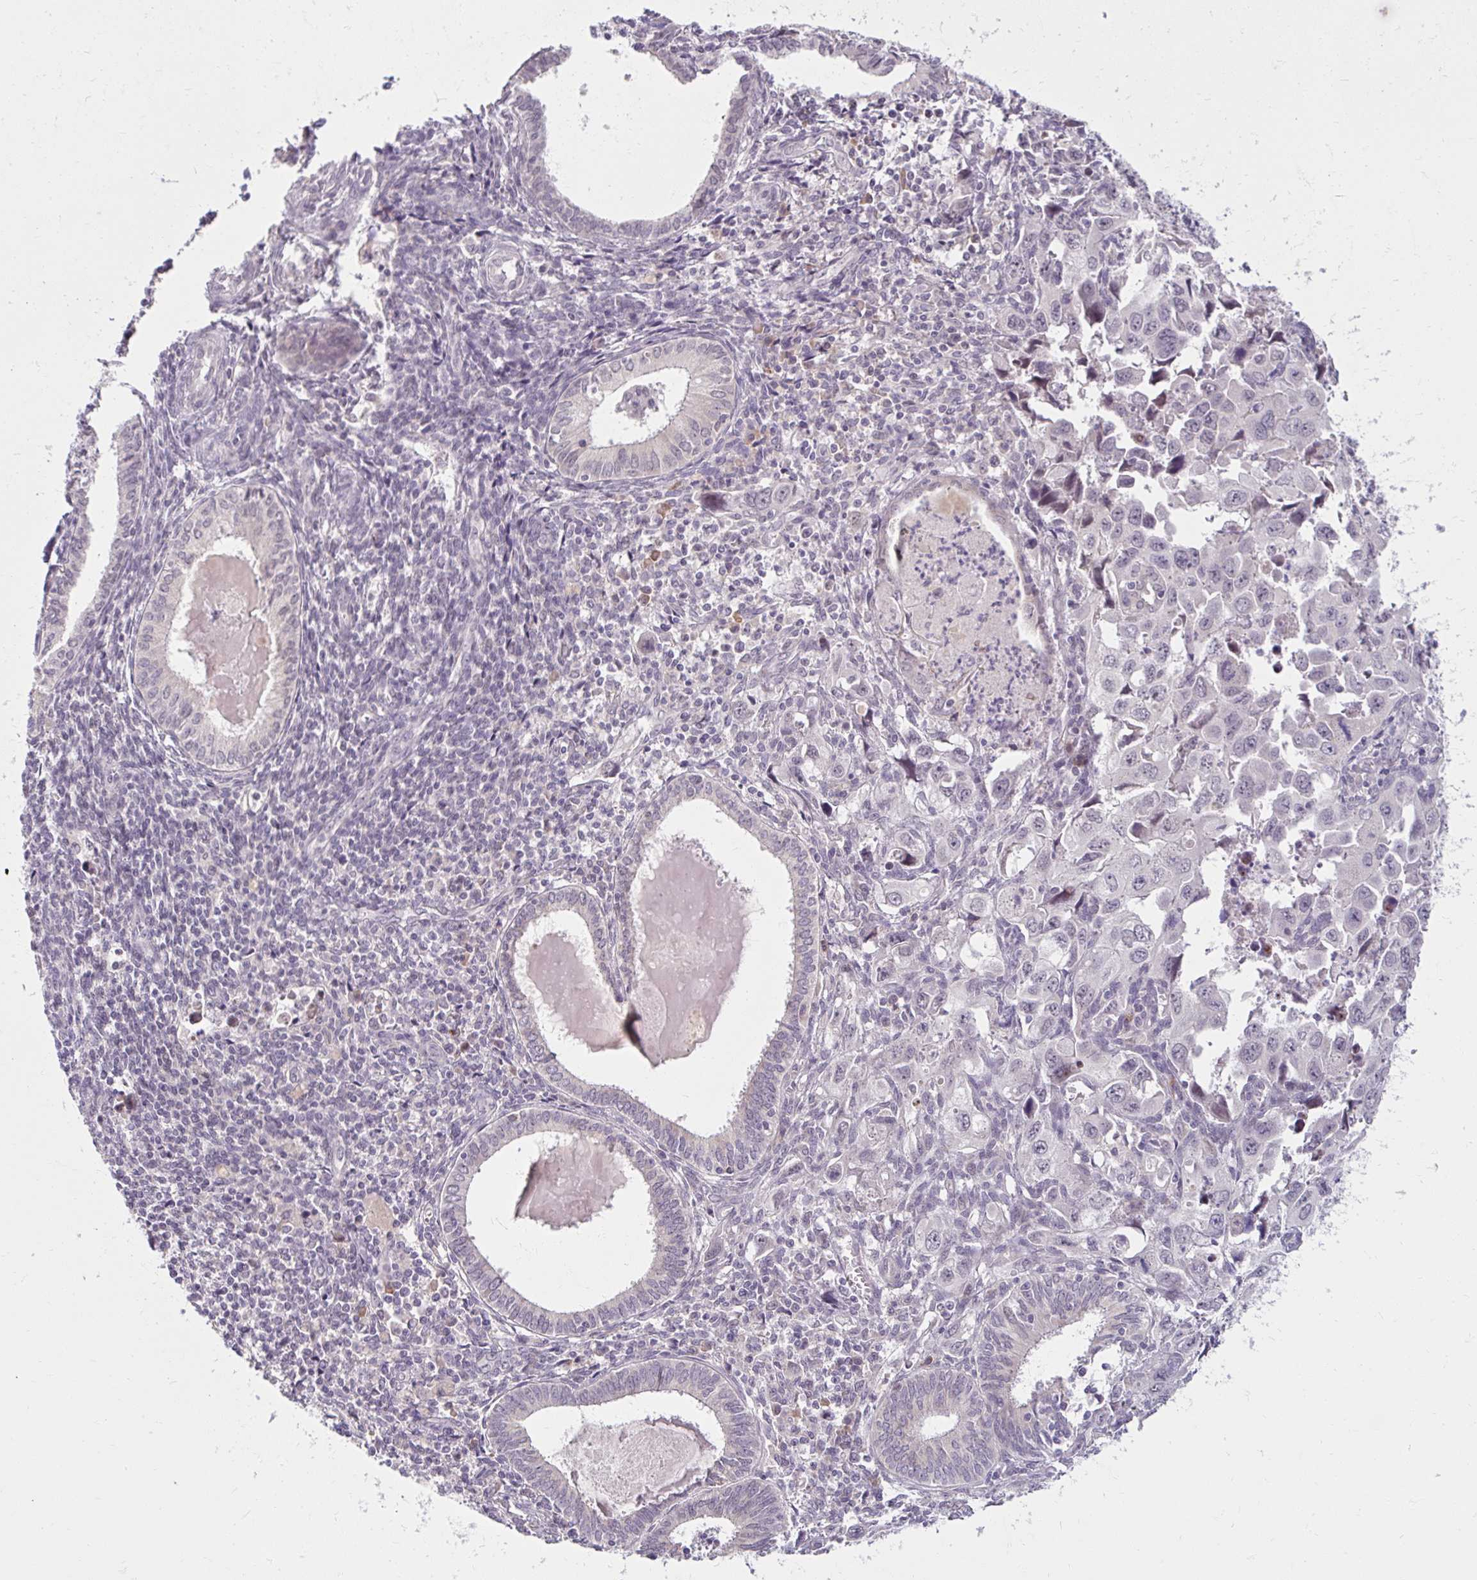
{"staining": {"intensity": "negative", "quantity": "none", "location": "none"}, "tissue": "endometrial cancer", "cell_type": "Tumor cells", "image_type": "cancer", "snomed": [{"axis": "morphology", "description": "Adenocarcinoma, NOS"}, {"axis": "topography", "description": "Uterus"}], "caption": "Tumor cells show no significant protein positivity in endometrial adenocarcinoma.", "gene": "DDN", "patient": {"sex": "female", "age": 62}}